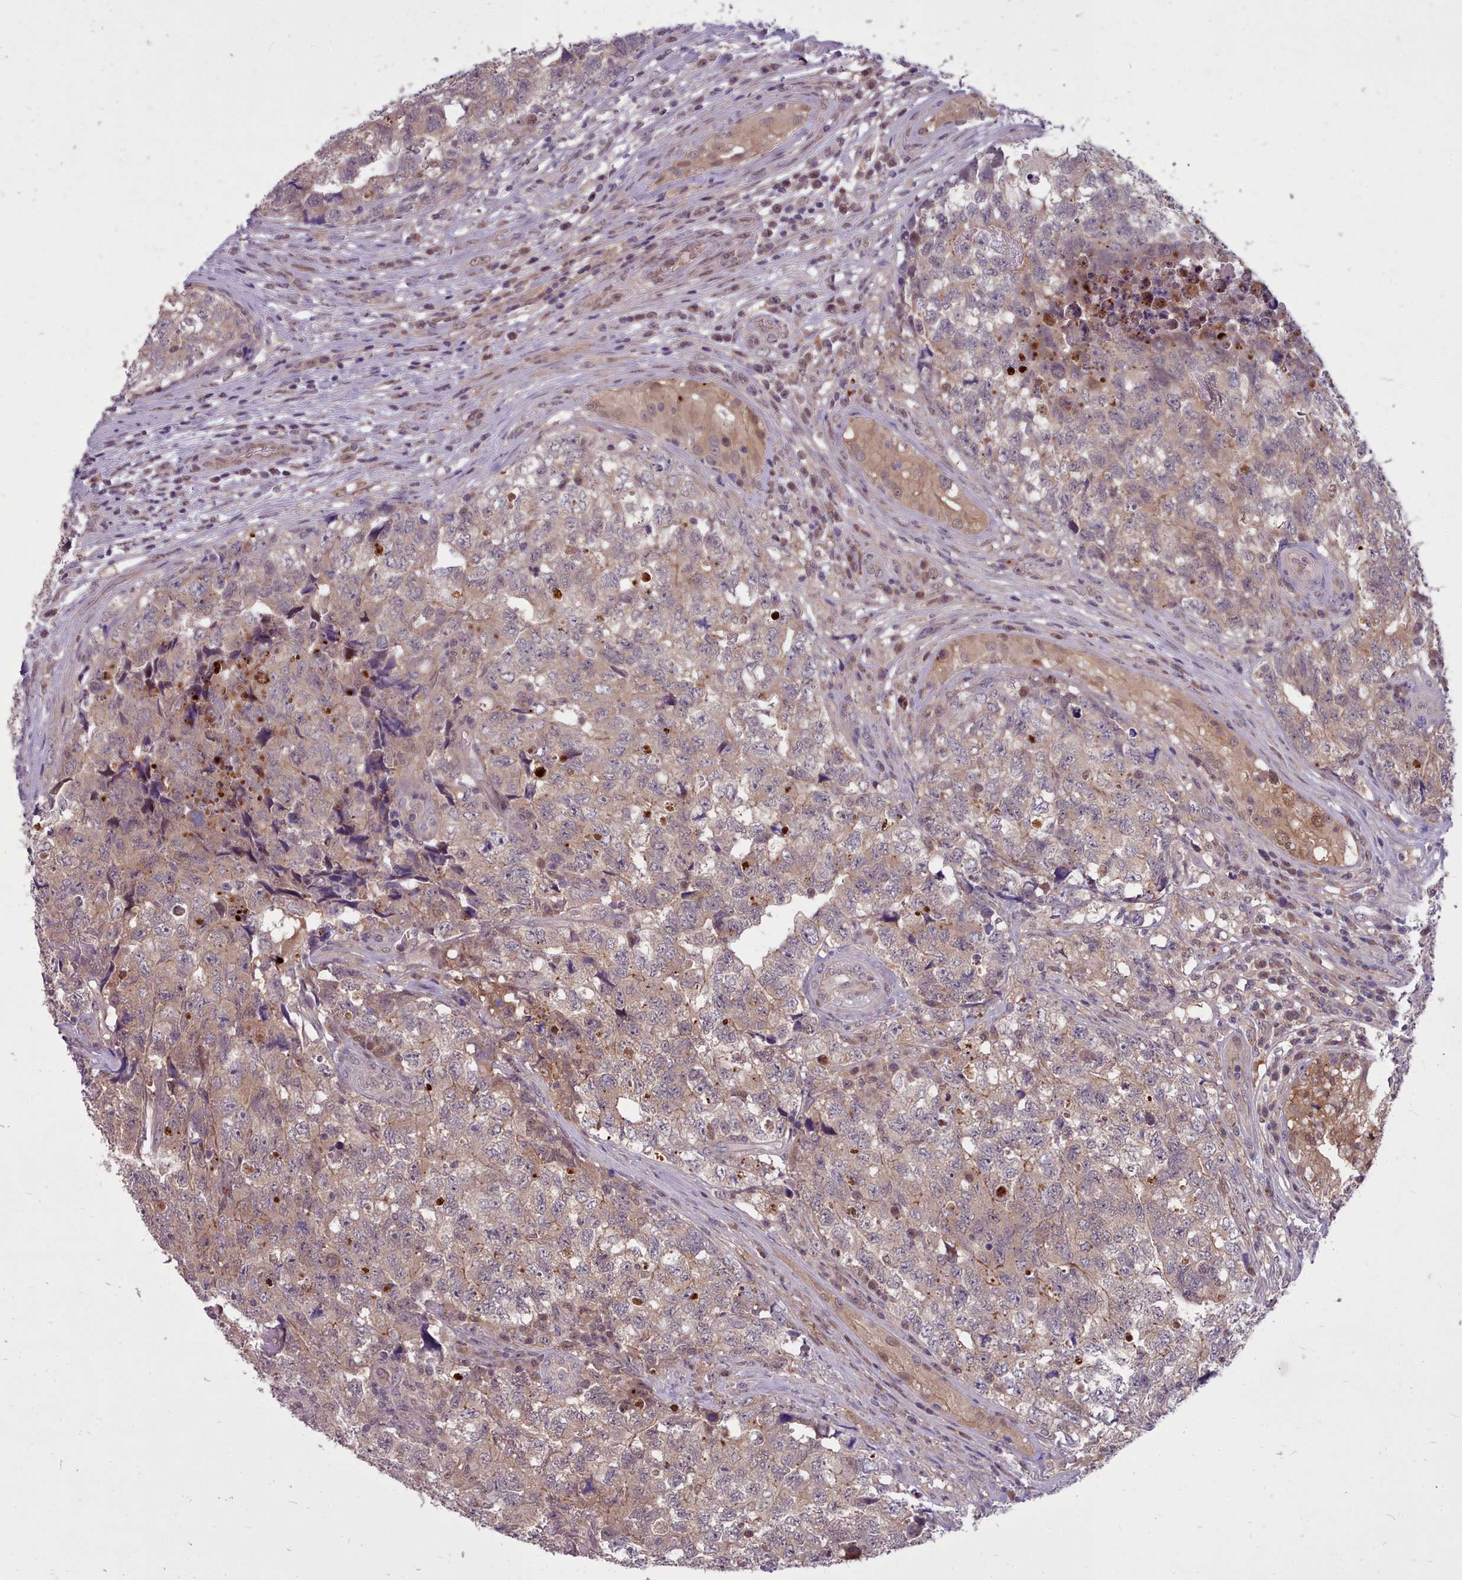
{"staining": {"intensity": "weak", "quantity": "25%-75%", "location": "cytoplasmic/membranous"}, "tissue": "testis cancer", "cell_type": "Tumor cells", "image_type": "cancer", "snomed": [{"axis": "morphology", "description": "Carcinoma, Embryonal, NOS"}, {"axis": "topography", "description": "Testis"}], "caption": "Tumor cells show low levels of weak cytoplasmic/membranous staining in about 25%-75% of cells in testis cancer. (DAB IHC, brown staining for protein, blue staining for nuclei).", "gene": "AHCY", "patient": {"sex": "male", "age": 31}}